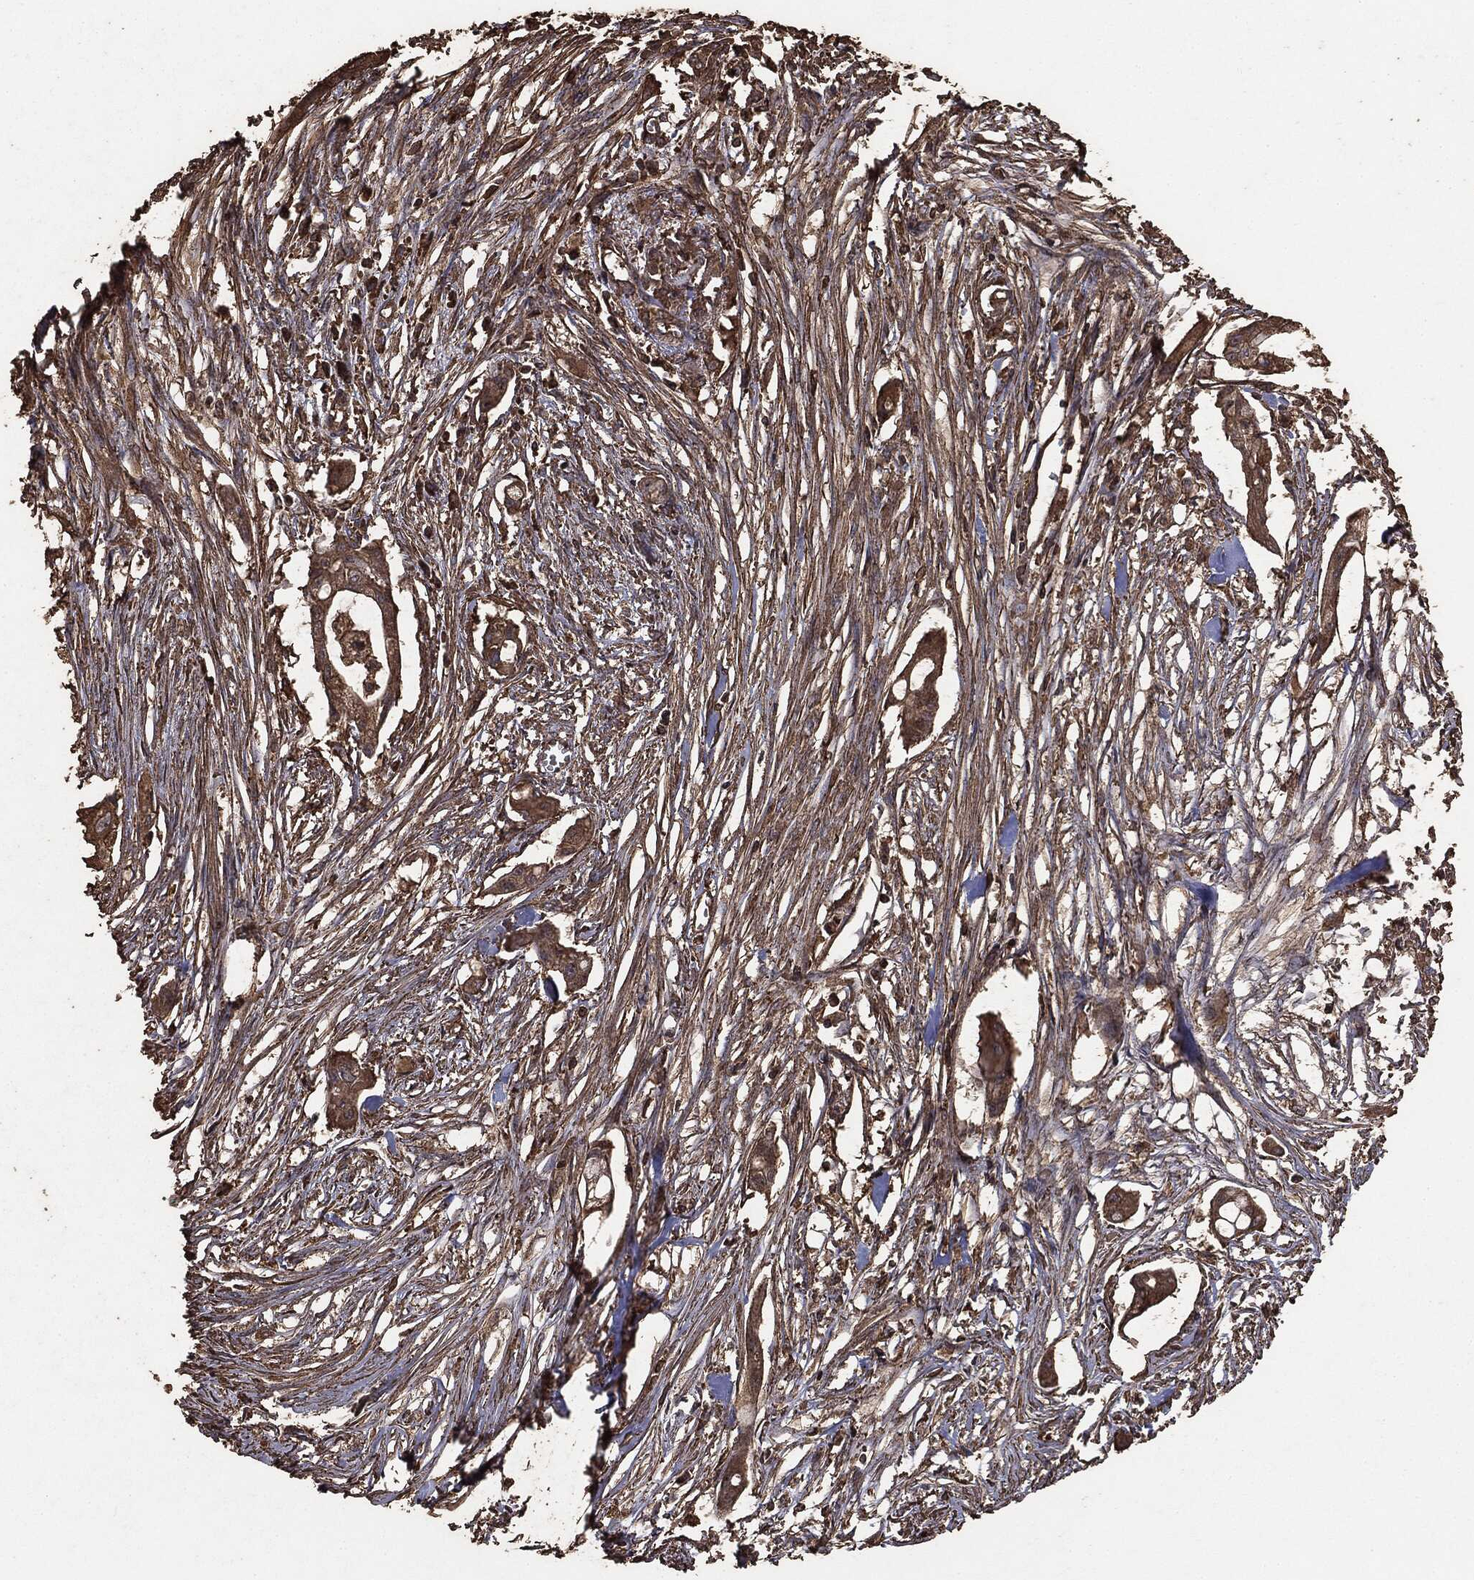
{"staining": {"intensity": "moderate", "quantity": ">75%", "location": "cytoplasmic/membranous"}, "tissue": "pancreatic cancer", "cell_type": "Tumor cells", "image_type": "cancer", "snomed": [{"axis": "morphology", "description": "Normal tissue, NOS"}, {"axis": "morphology", "description": "Adenocarcinoma, NOS"}, {"axis": "topography", "description": "Pancreas"}], "caption": "The histopathology image shows staining of adenocarcinoma (pancreatic), revealing moderate cytoplasmic/membranous protein staining (brown color) within tumor cells. (brown staining indicates protein expression, while blue staining denotes nuclei).", "gene": "MTOR", "patient": {"sex": "female", "age": 58}}